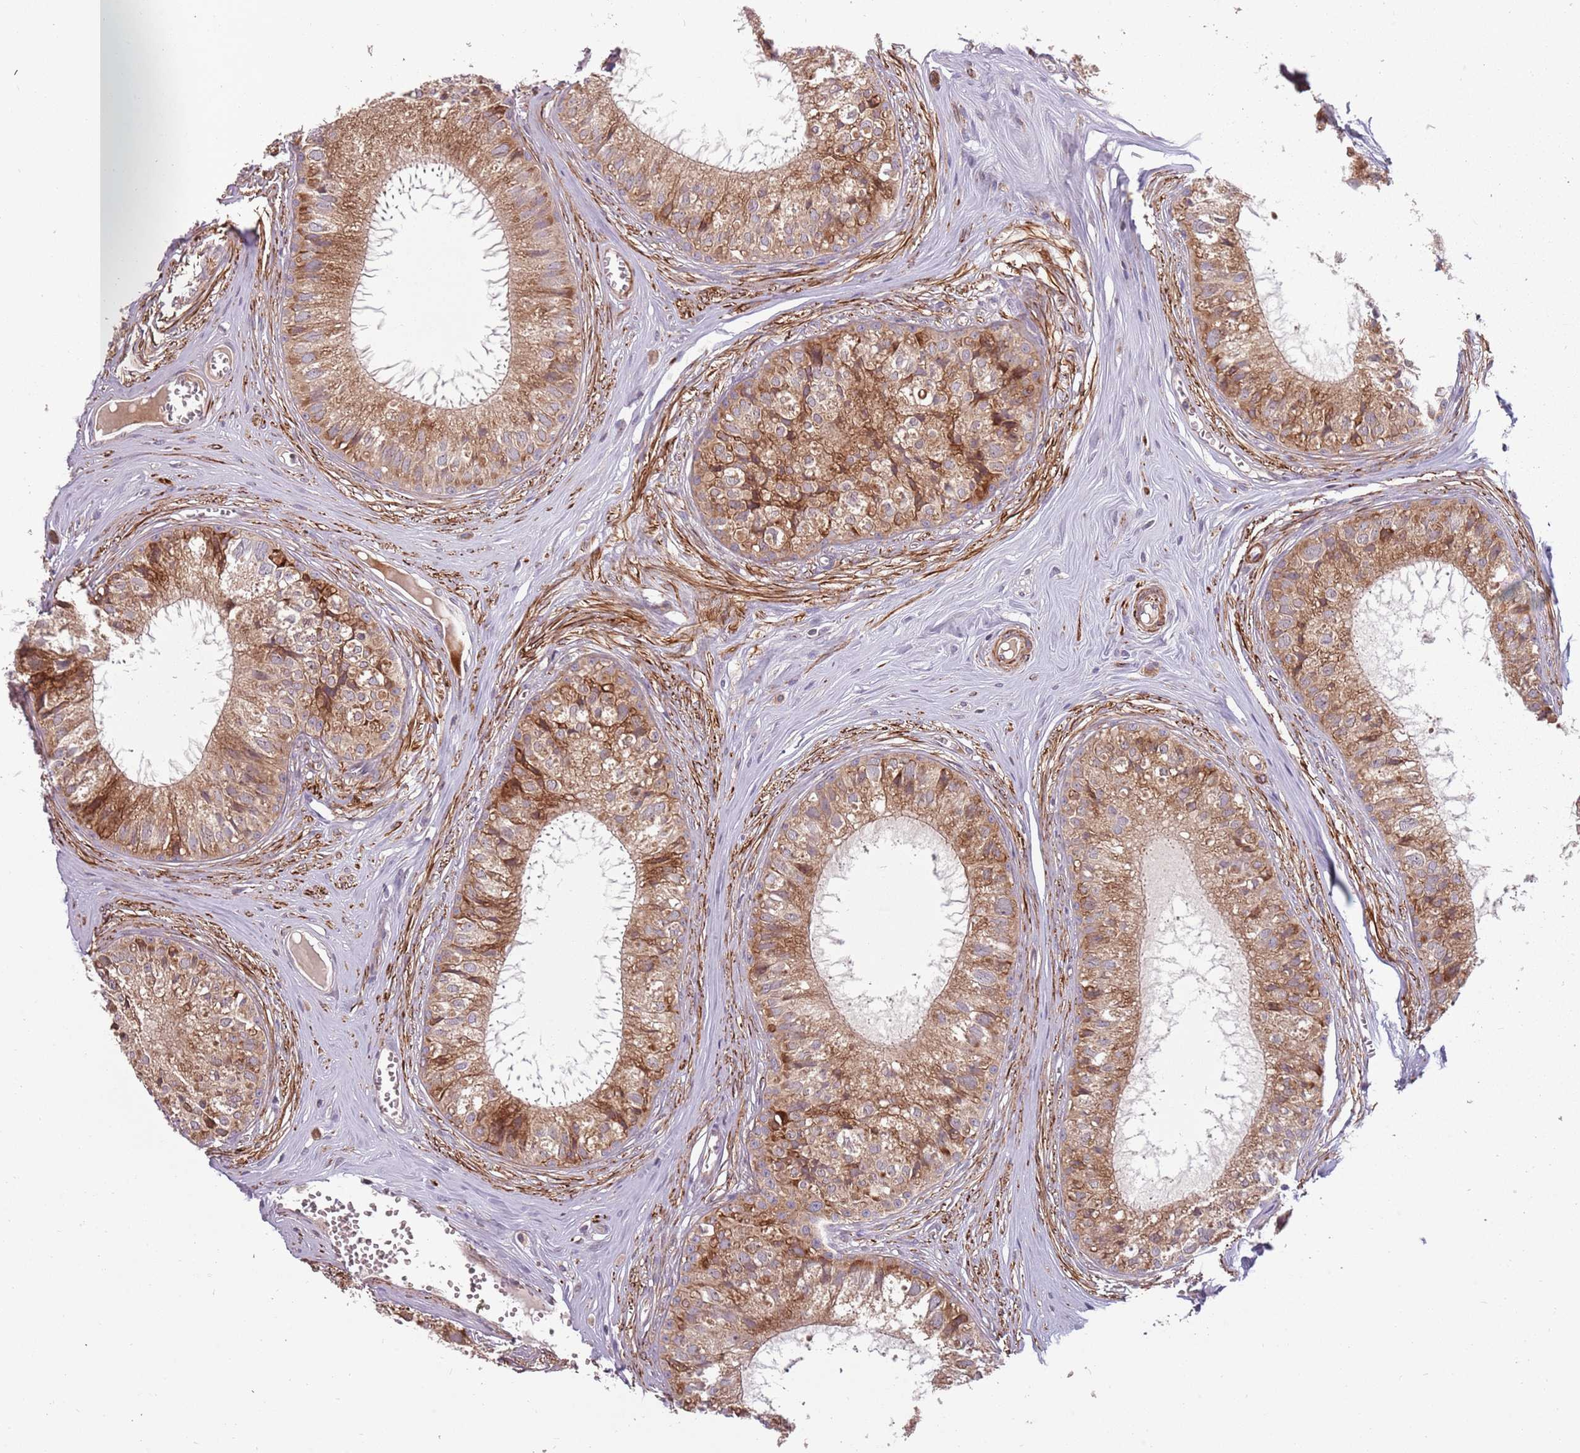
{"staining": {"intensity": "moderate", "quantity": ">75%", "location": "cytoplasmic/membranous"}, "tissue": "epididymis", "cell_type": "Glandular cells", "image_type": "normal", "snomed": [{"axis": "morphology", "description": "Normal tissue, NOS"}, {"axis": "topography", "description": "Epididymis"}], "caption": "Glandular cells reveal medium levels of moderate cytoplasmic/membranous positivity in about >75% of cells in unremarkable human epididymis. The protein of interest is stained brown, and the nuclei are stained in blue (DAB (3,3'-diaminobenzidine) IHC with brightfield microscopy, high magnification).", "gene": "PLD6", "patient": {"sex": "male", "age": 36}}